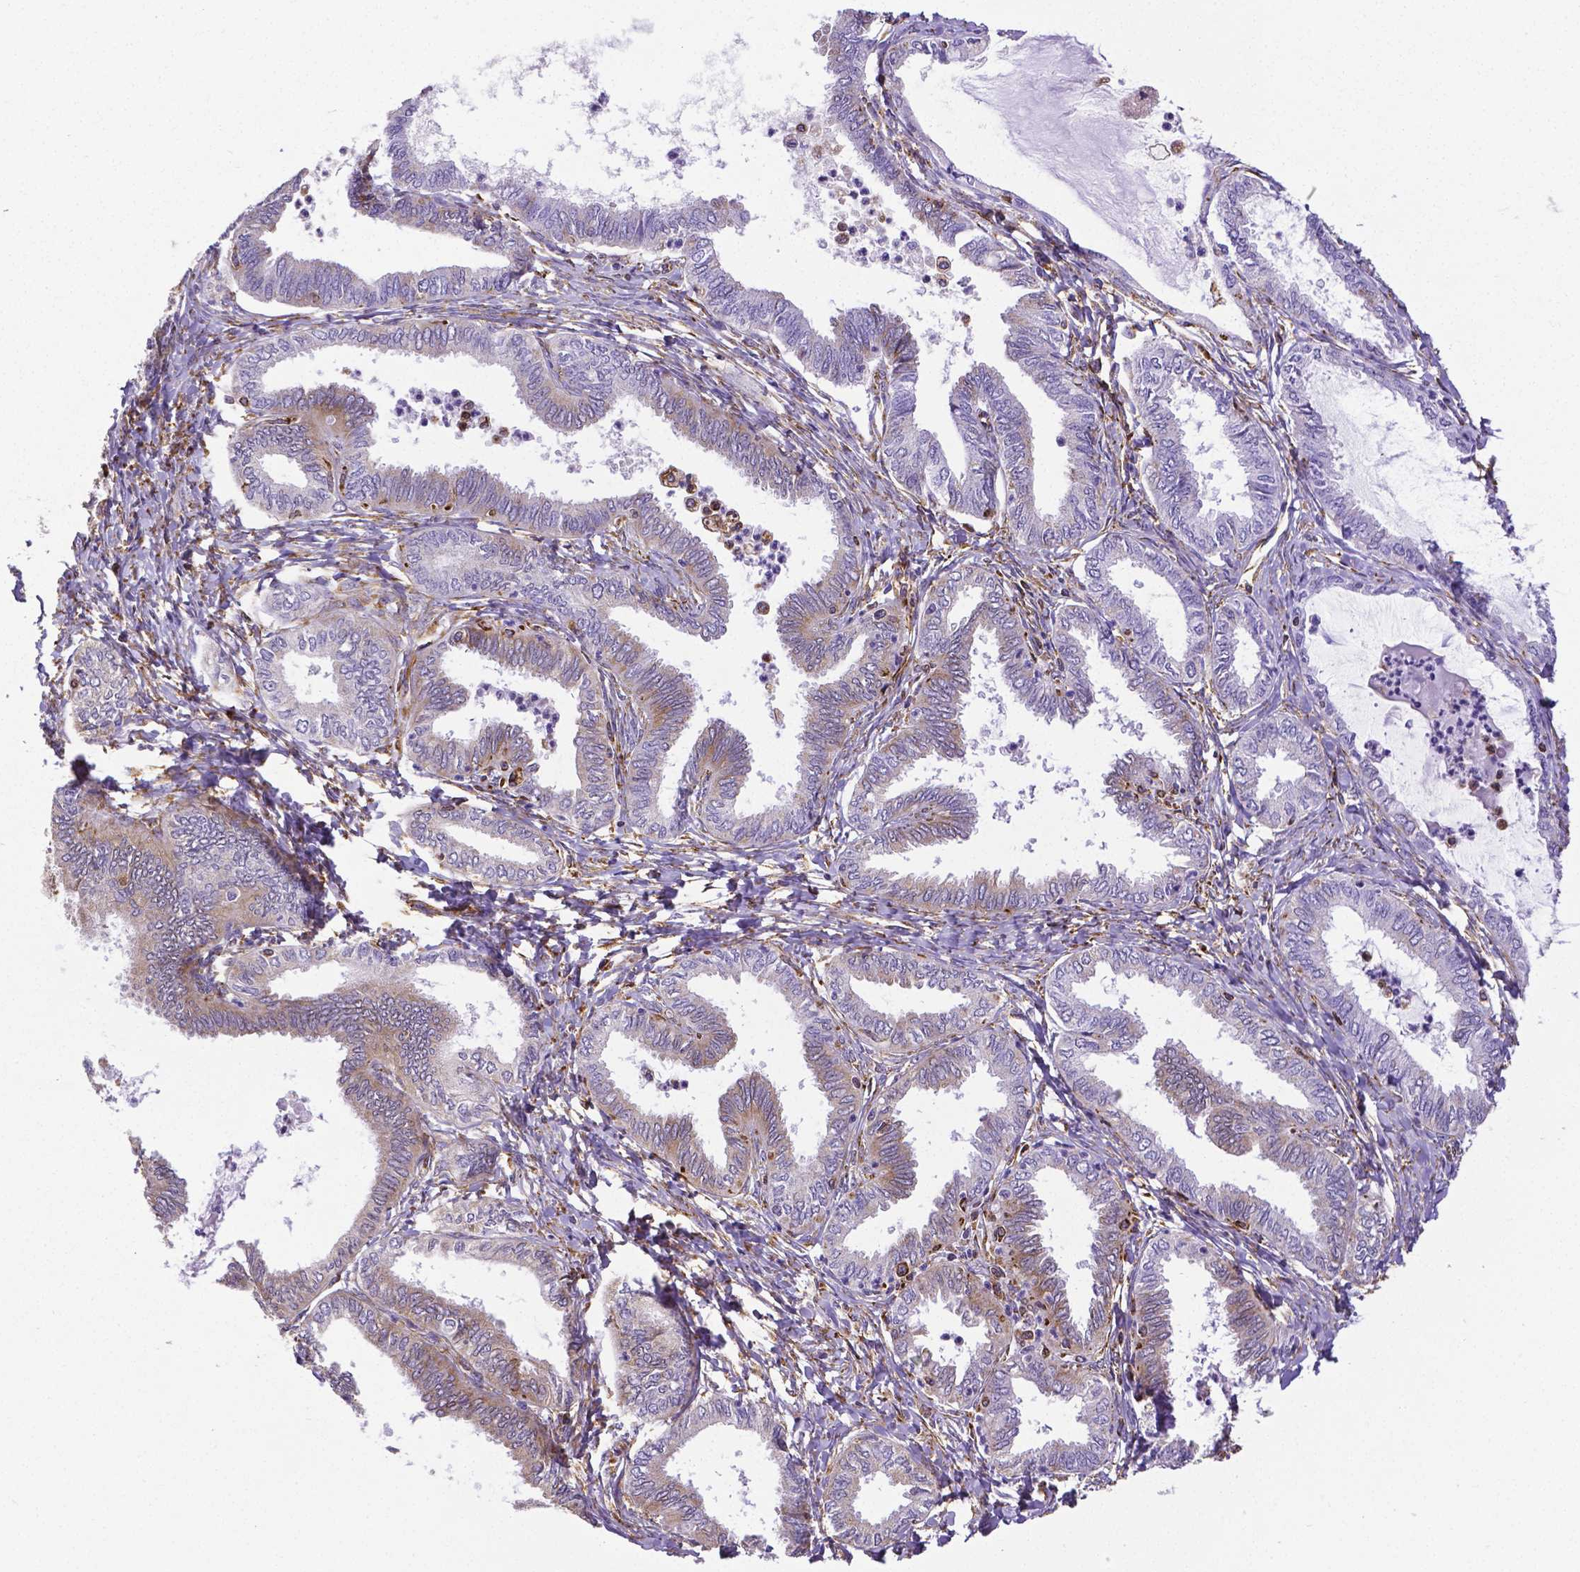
{"staining": {"intensity": "weak", "quantity": "<25%", "location": "cytoplasmic/membranous"}, "tissue": "ovarian cancer", "cell_type": "Tumor cells", "image_type": "cancer", "snomed": [{"axis": "morphology", "description": "Carcinoma, endometroid"}, {"axis": "topography", "description": "Ovary"}], "caption": "This is an immunohistochemistry (IHC) histopathology image of human ovarian cancer. There is no expression in tumor cells.", "gene": "MTDH", "patient": {"sex": "female", "age": 70}}